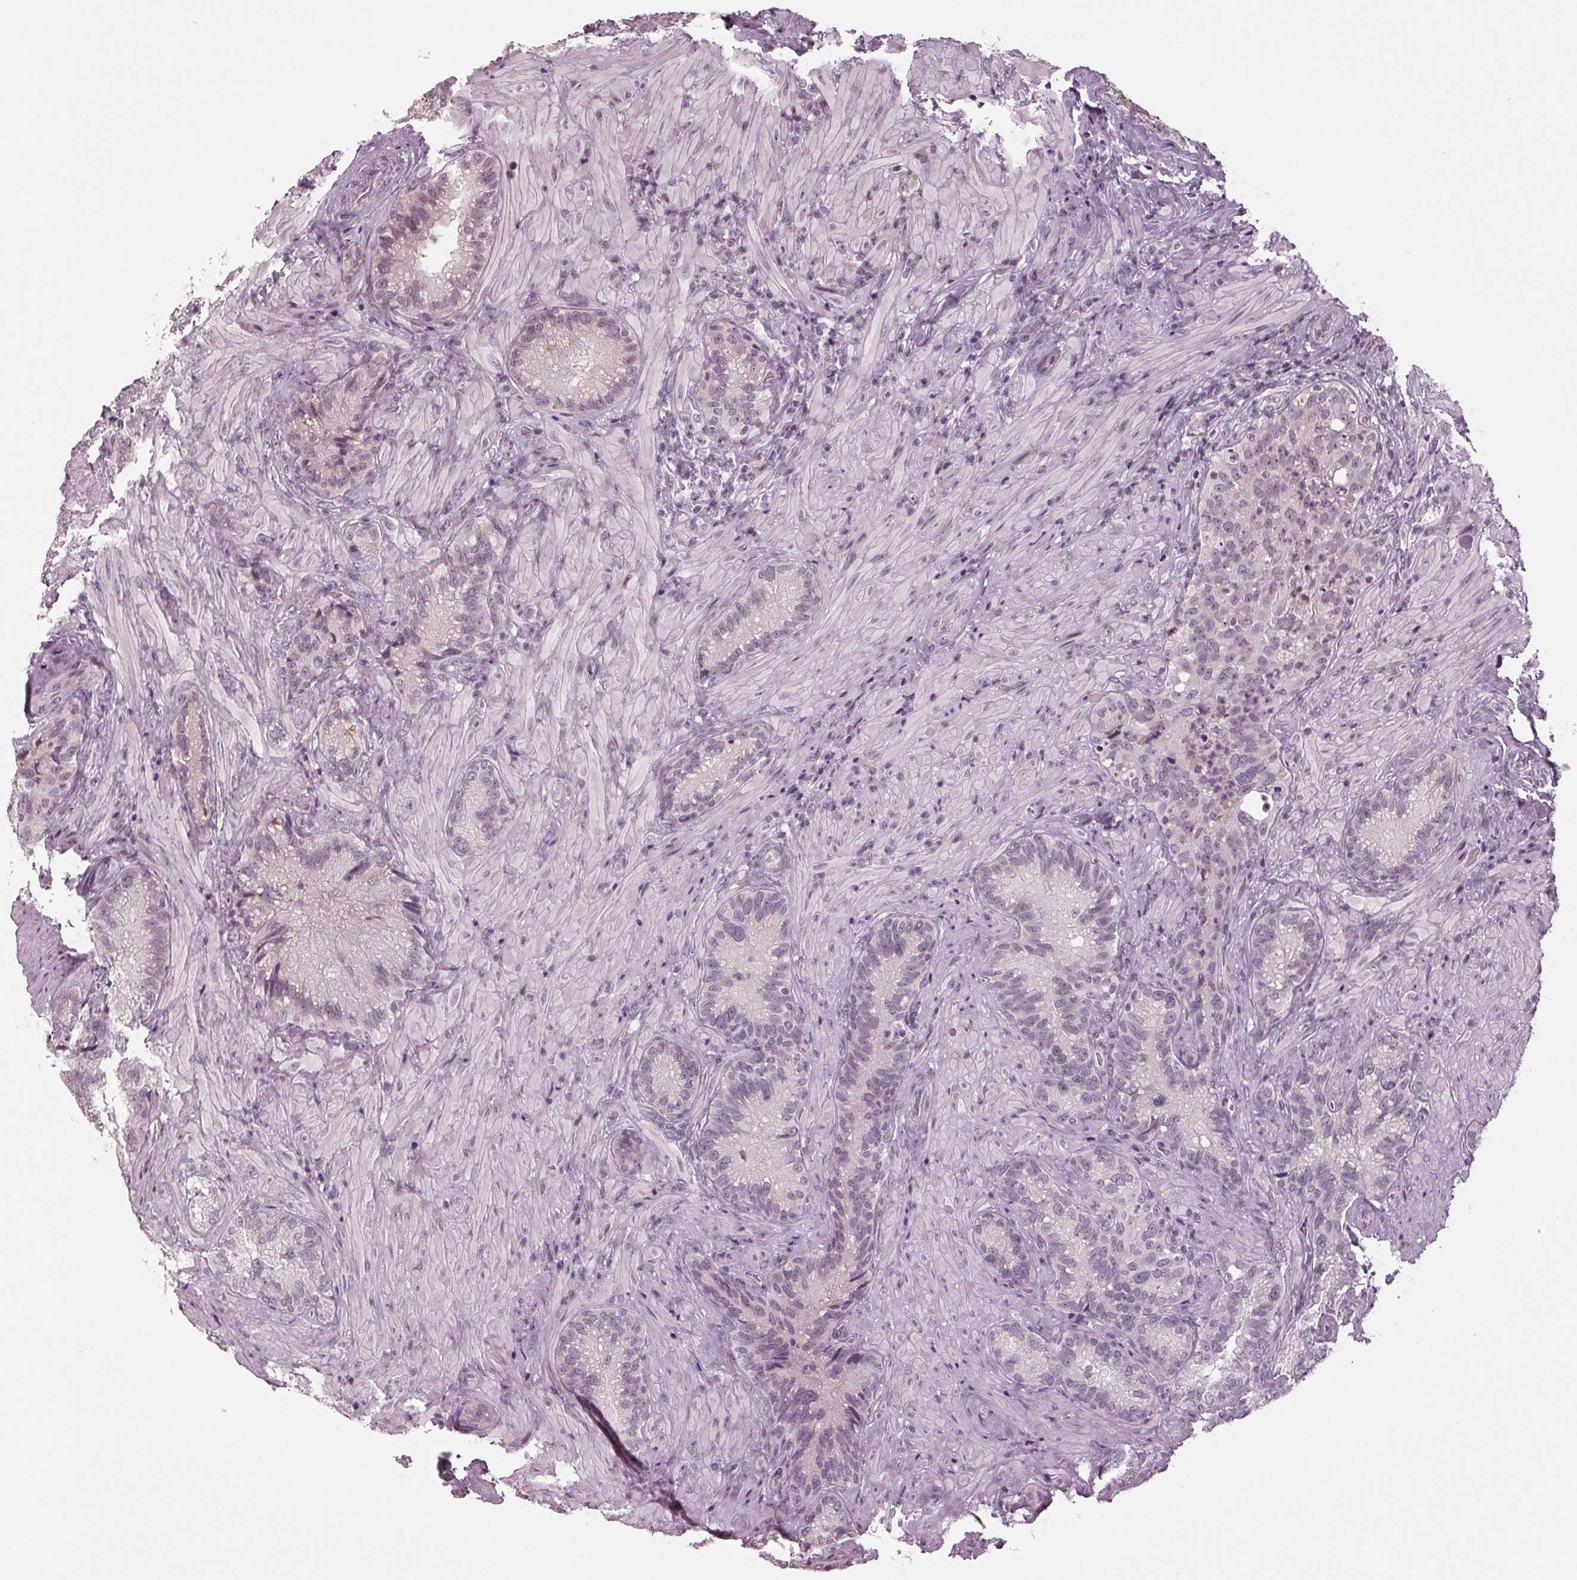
{"staining": {"intensity": "negative", "quantity": "none", "location": "none"}, "tissue": "seminal vesicle", "cell_type": "Glandular cells", "image_type": "normal", "snomed": [{"axis": "morphology", "description": "Normal tissue, NOS"}, {"axis": "topography", "description": "Seminal veicle"}], "caption": "This is a micrograph of immunohistochemistry staining of normal seminal vesicle, which shows no expression in glandular cells.", "gene": "ADPRHL1", "patient": {"sex": "male", "age": 68}}